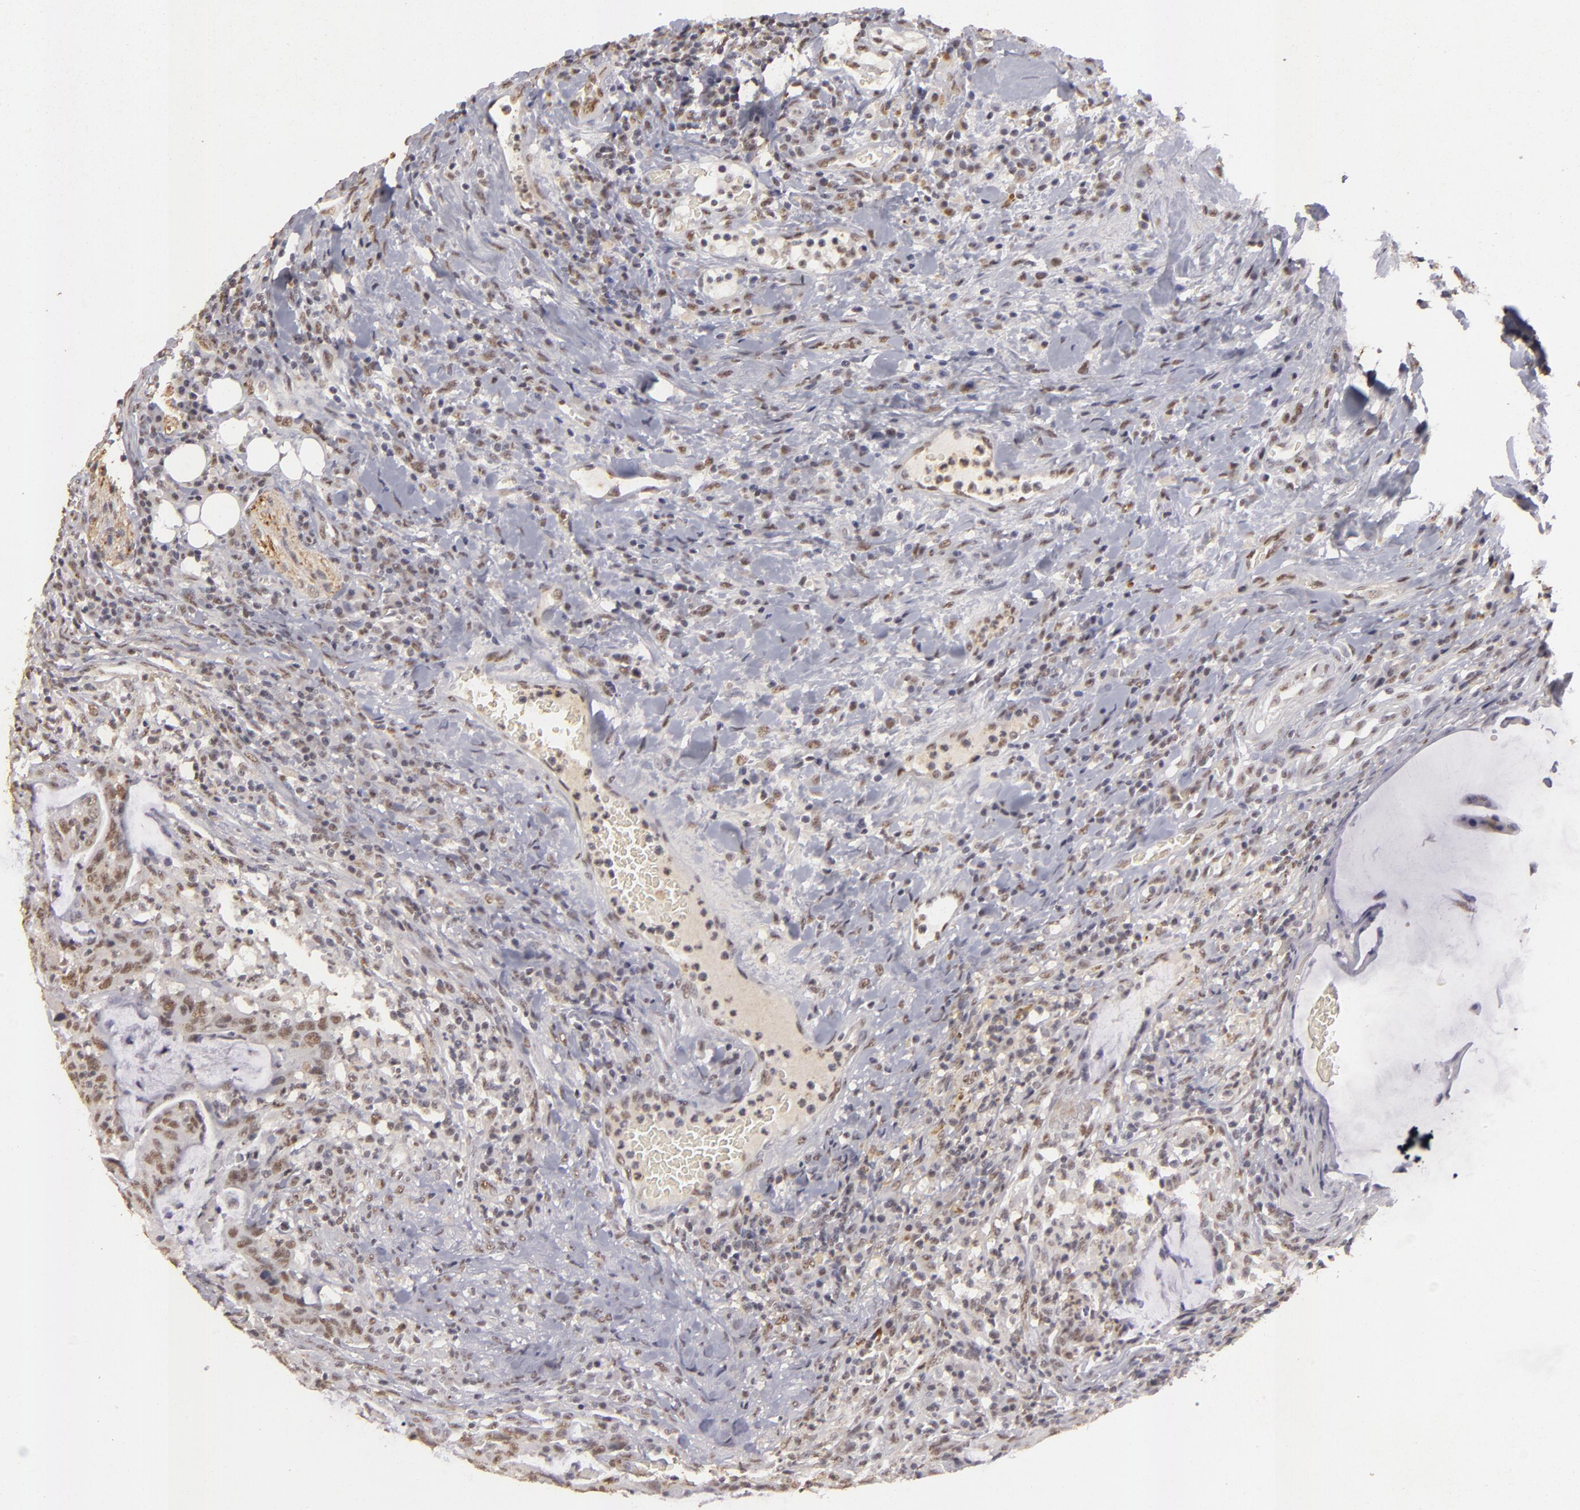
{"staining": {"intensity": "weak", "quantity": ">75%", "location": "nuclear"}, "tissue": "colorectal cancer", "cell_type": "Tumor cells", "image_type": "cancer", "snomed": [{"axis": "morphology", "description": "Adenocarcinoma, NOS"}, {"axis": "topography", "description": "Colon"}], "caption": "The photomicrograph shows immunohistochemical staining of colorectal cancer. There is weak nuclear expression is present in approximately >75% of tumor cells. (DAB (3,3'-diaminobenzidine) IHC, brown staining for protein, blue staining for nuclei).", "gene": "CBX3", "patient": {"sex": "male", "age": 54}}